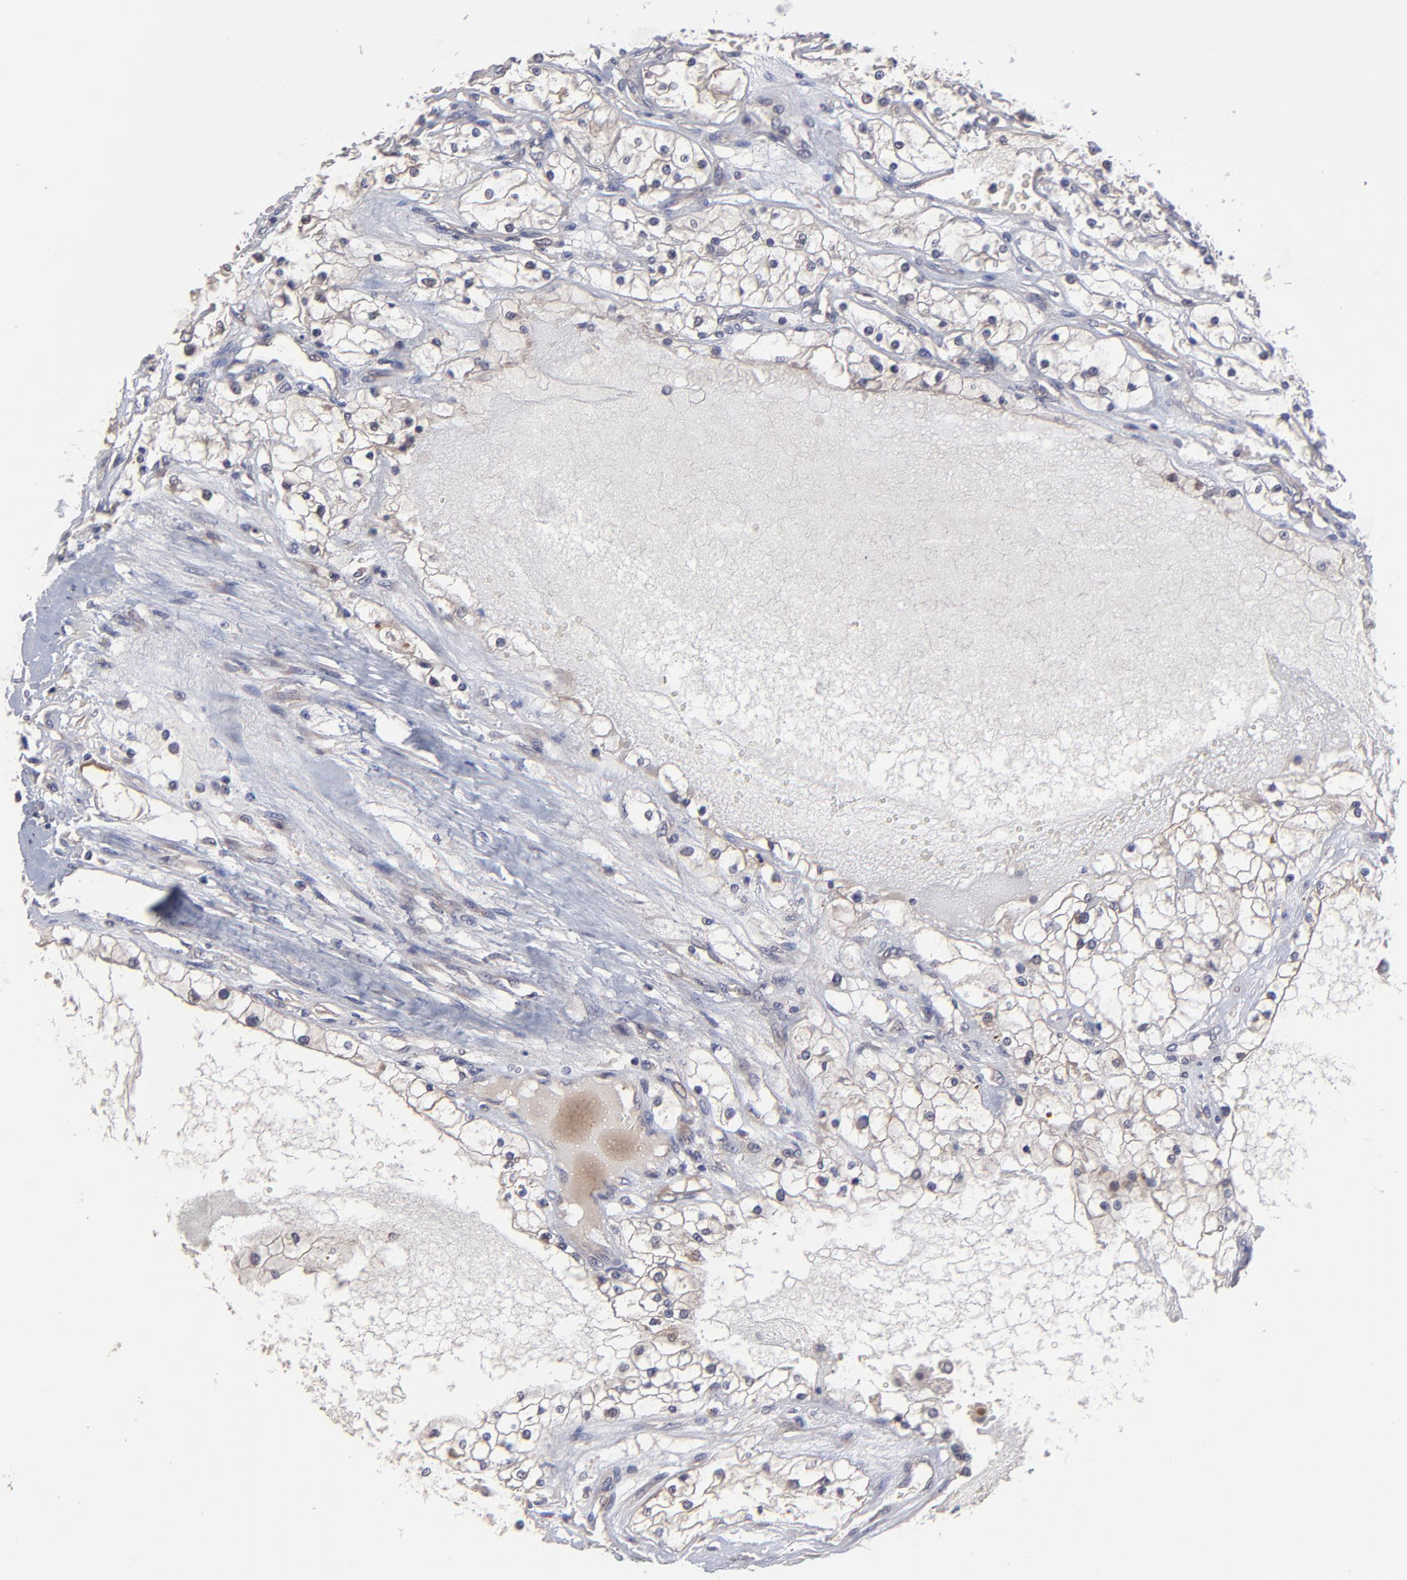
{"staining": {"intensity": "weak", "quantity": "25%-75%", "location": "cytoplasmic/membranous"}, "tissue": "renal cancer", "cell_type": "Tumor cells", "image_type": "cancer", "snomed": [{"axis": "morphology", "description": "Adenocarcinoma, NOS"}, {"axis": "topography", "description": "Kidney"}], "caption": "Immunohistochemical staining of renal cancer demonstrates low levels of weak cytoplasmic/membranous staining in approximately 25%-75% of tumor cells. (DAB (3,3'-diaminobenzidine) IHC, brown staining for protein, blue staining for nuclei).", "gene": "ZNF780B", "patient": {"sex": "male", "age": 61}}